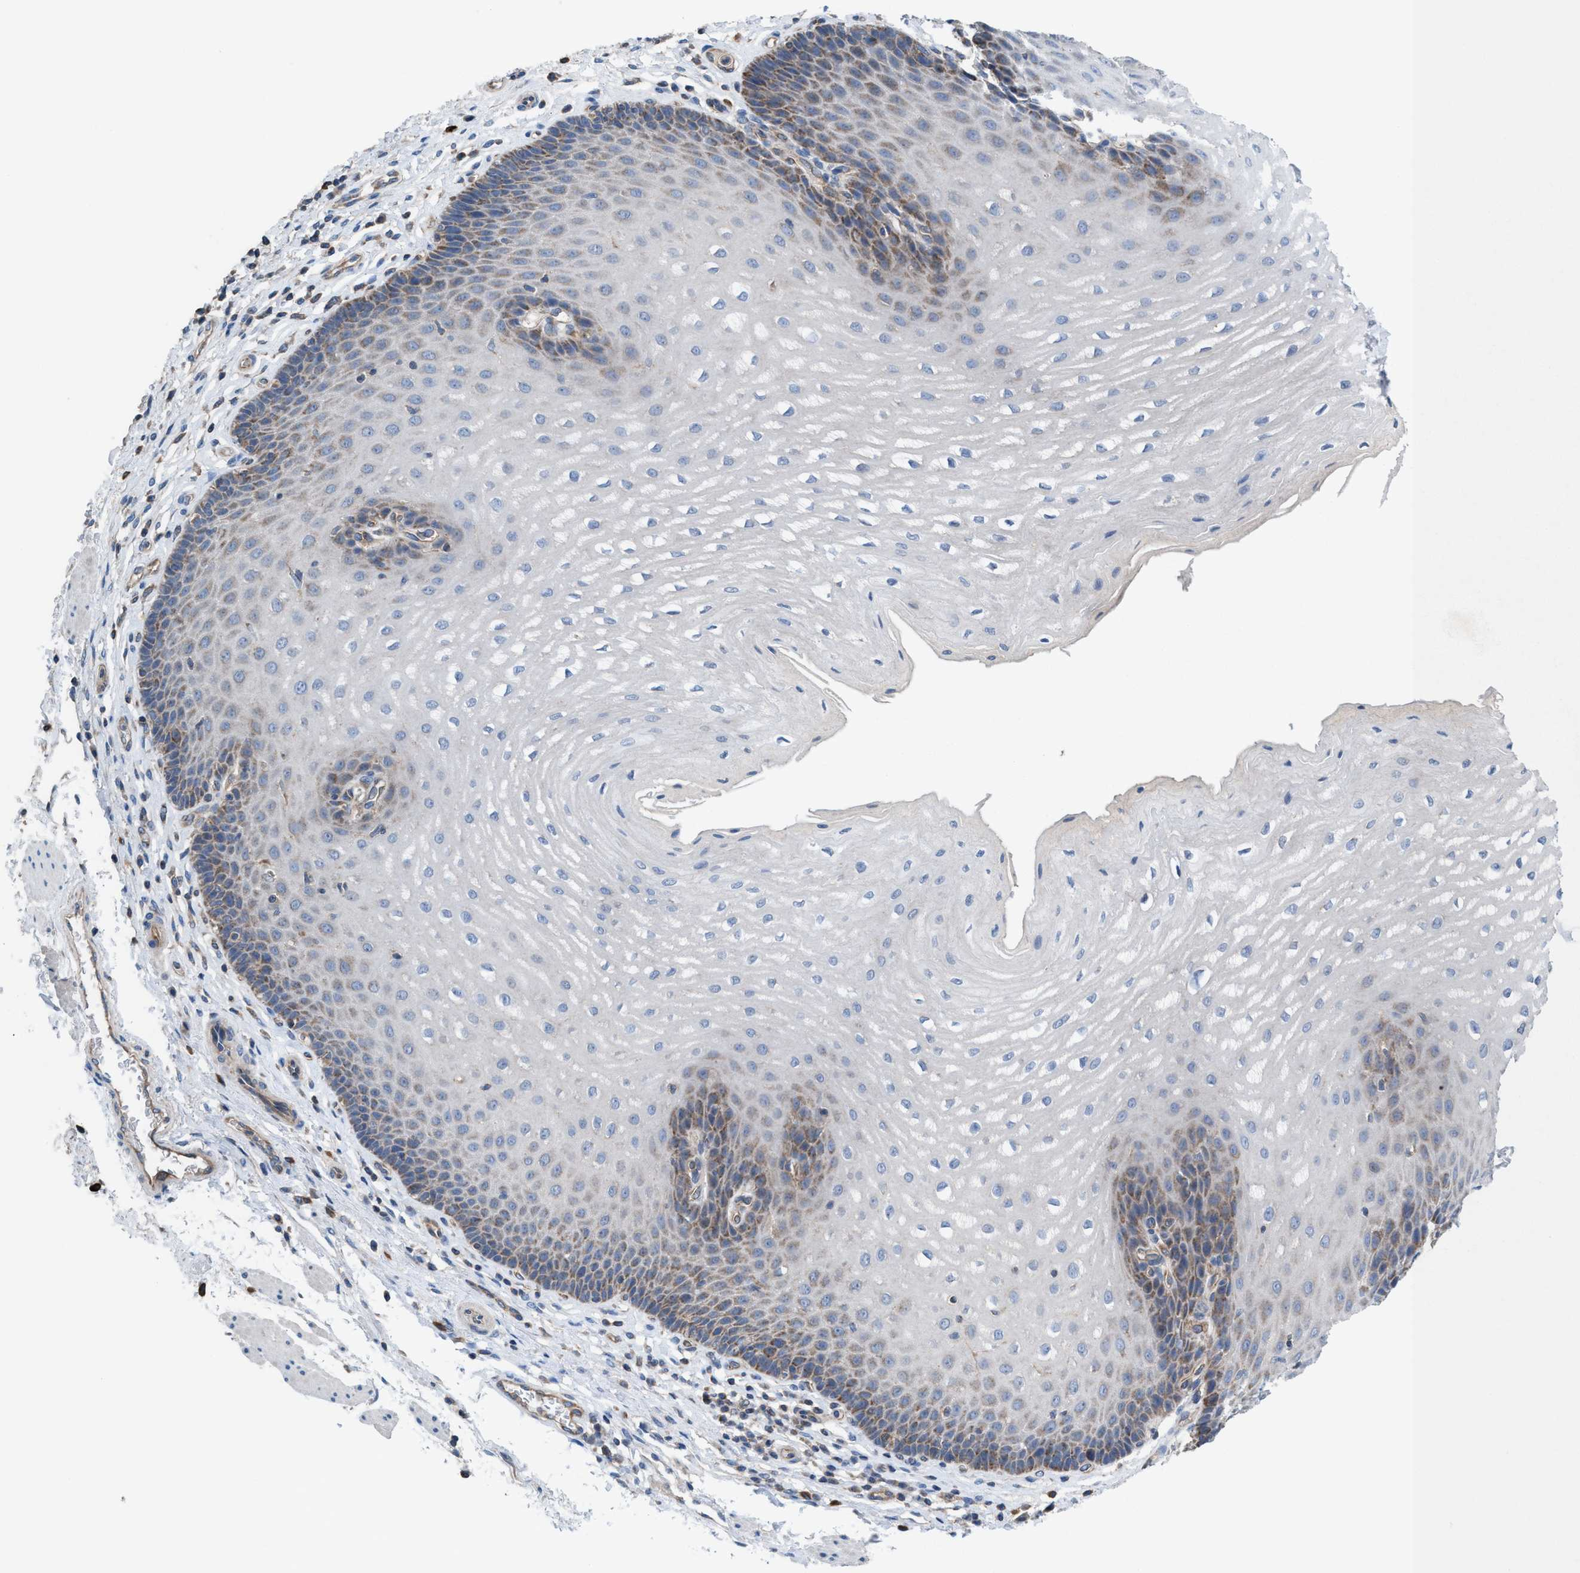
{"staining": {"intensity": "moderate", "quantity": "<25%", "location": "cytoplasmic/membranous"}, "tissue": "esophagus", "cell_type": "Squamous epithelial cells", "image_type": "normal", "snomed": [{"axis": "morphology", "description": "Normal tissue, NOS"}, {"axis": "topography", "description": "Esophagus"}], "caption": "A photomicrograph of esophagus stained for a protein displays moderate cytoplasmic/membranous brown staining in squamous epithelial cells.", "gene": "MRM1", "patient": {"sex": "male", "age": 54}}